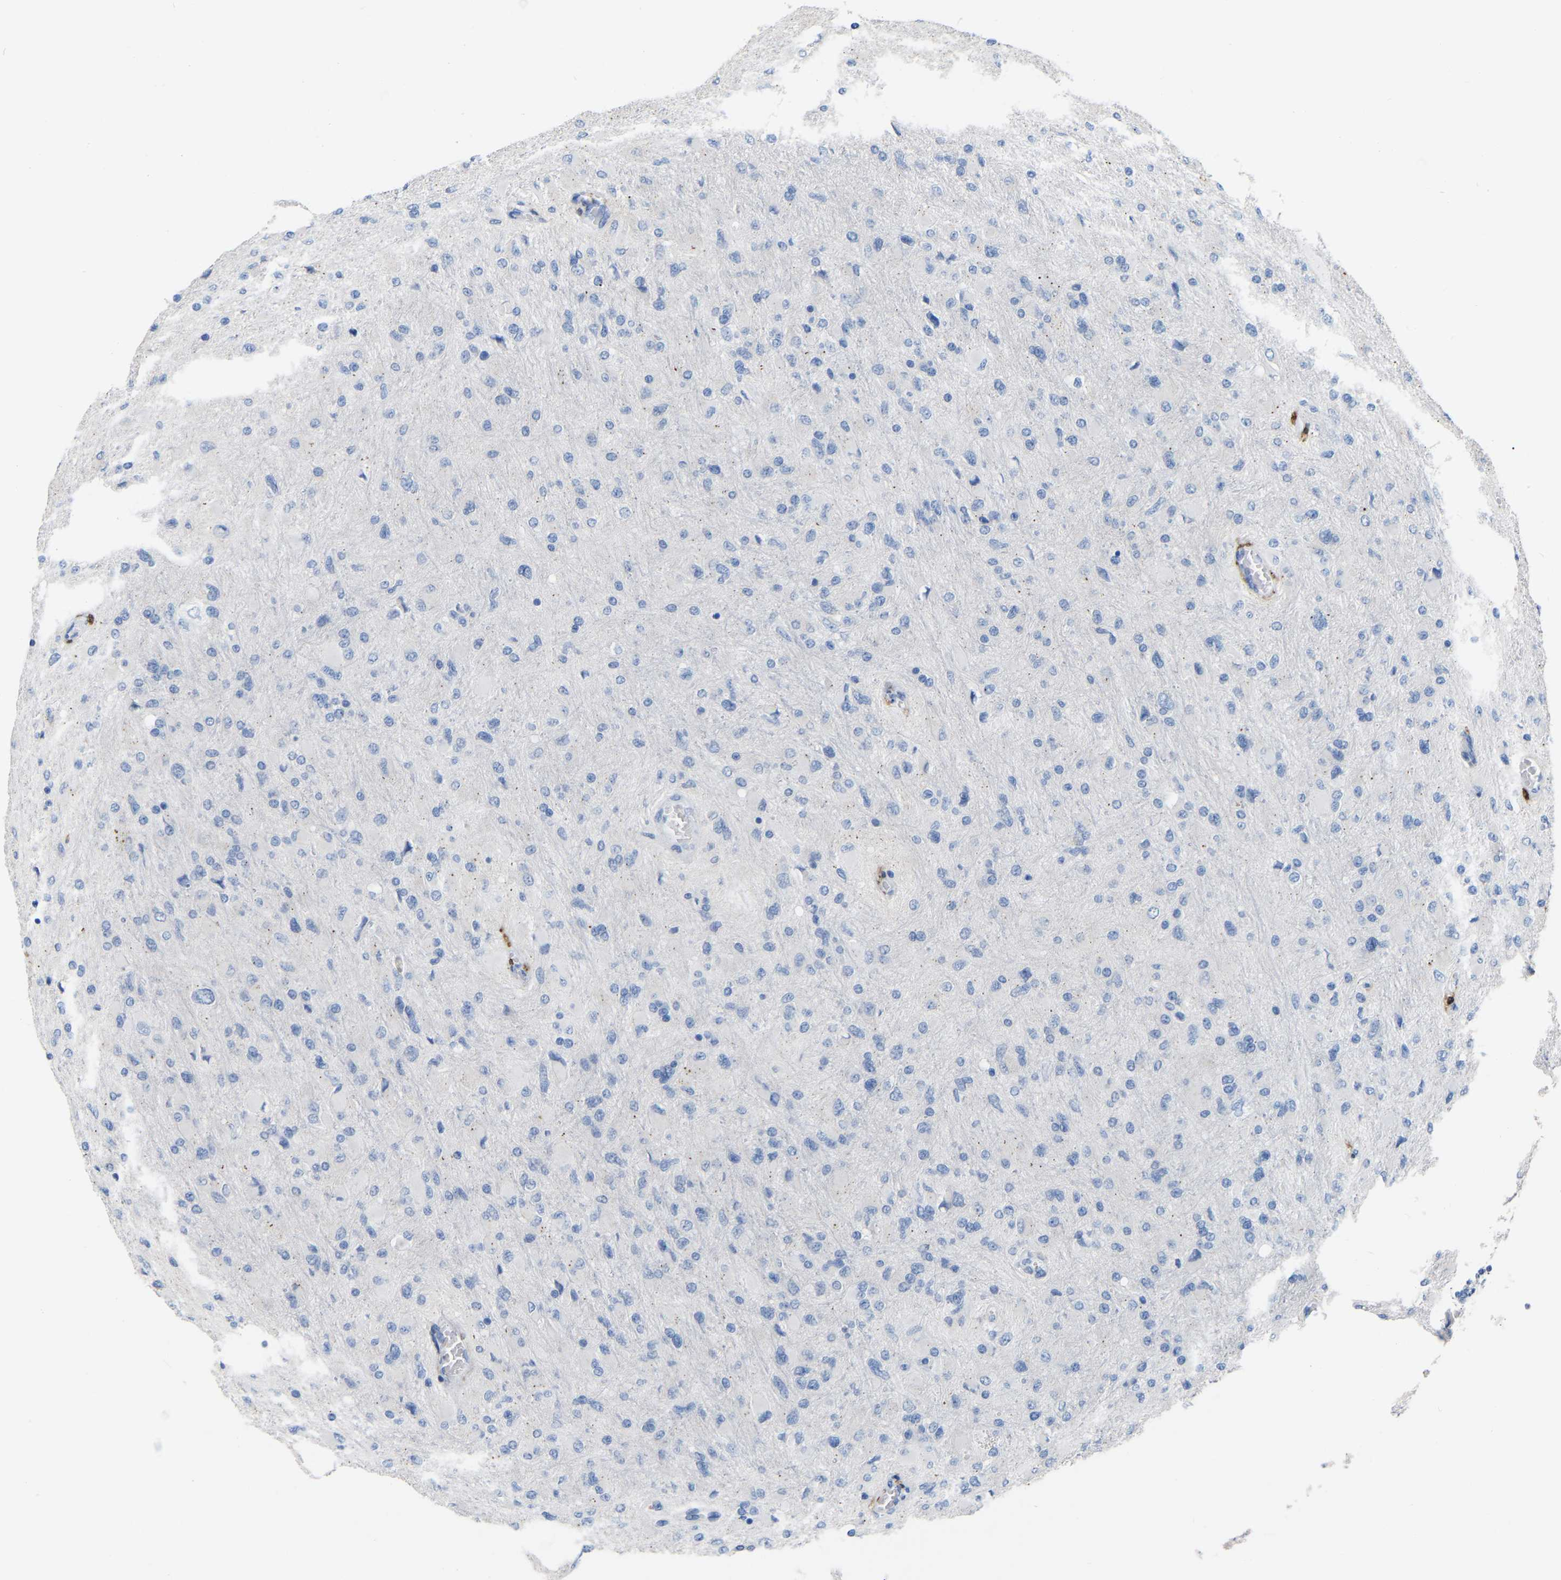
{"staining": {"intensity": "negative", "quantity": "none", "location": "none"}, "tissue": "glioma", "cell_type": "Tumor cells", "image_type": "cancer", "snomed": [{"axis": "morphology", "description": "Glioma, malignant, High grade"}, {"axis": "topography", "description": "Cerebral cortex"}], "caption": "High magnification brightfield microscopy of glioma stained with DAB (brown) and counterstained with hematoxylin (blue): tumor cells show no significant positivity.", "gene": "ULBP2", "patient": {"sex": "female", "age": 36}}